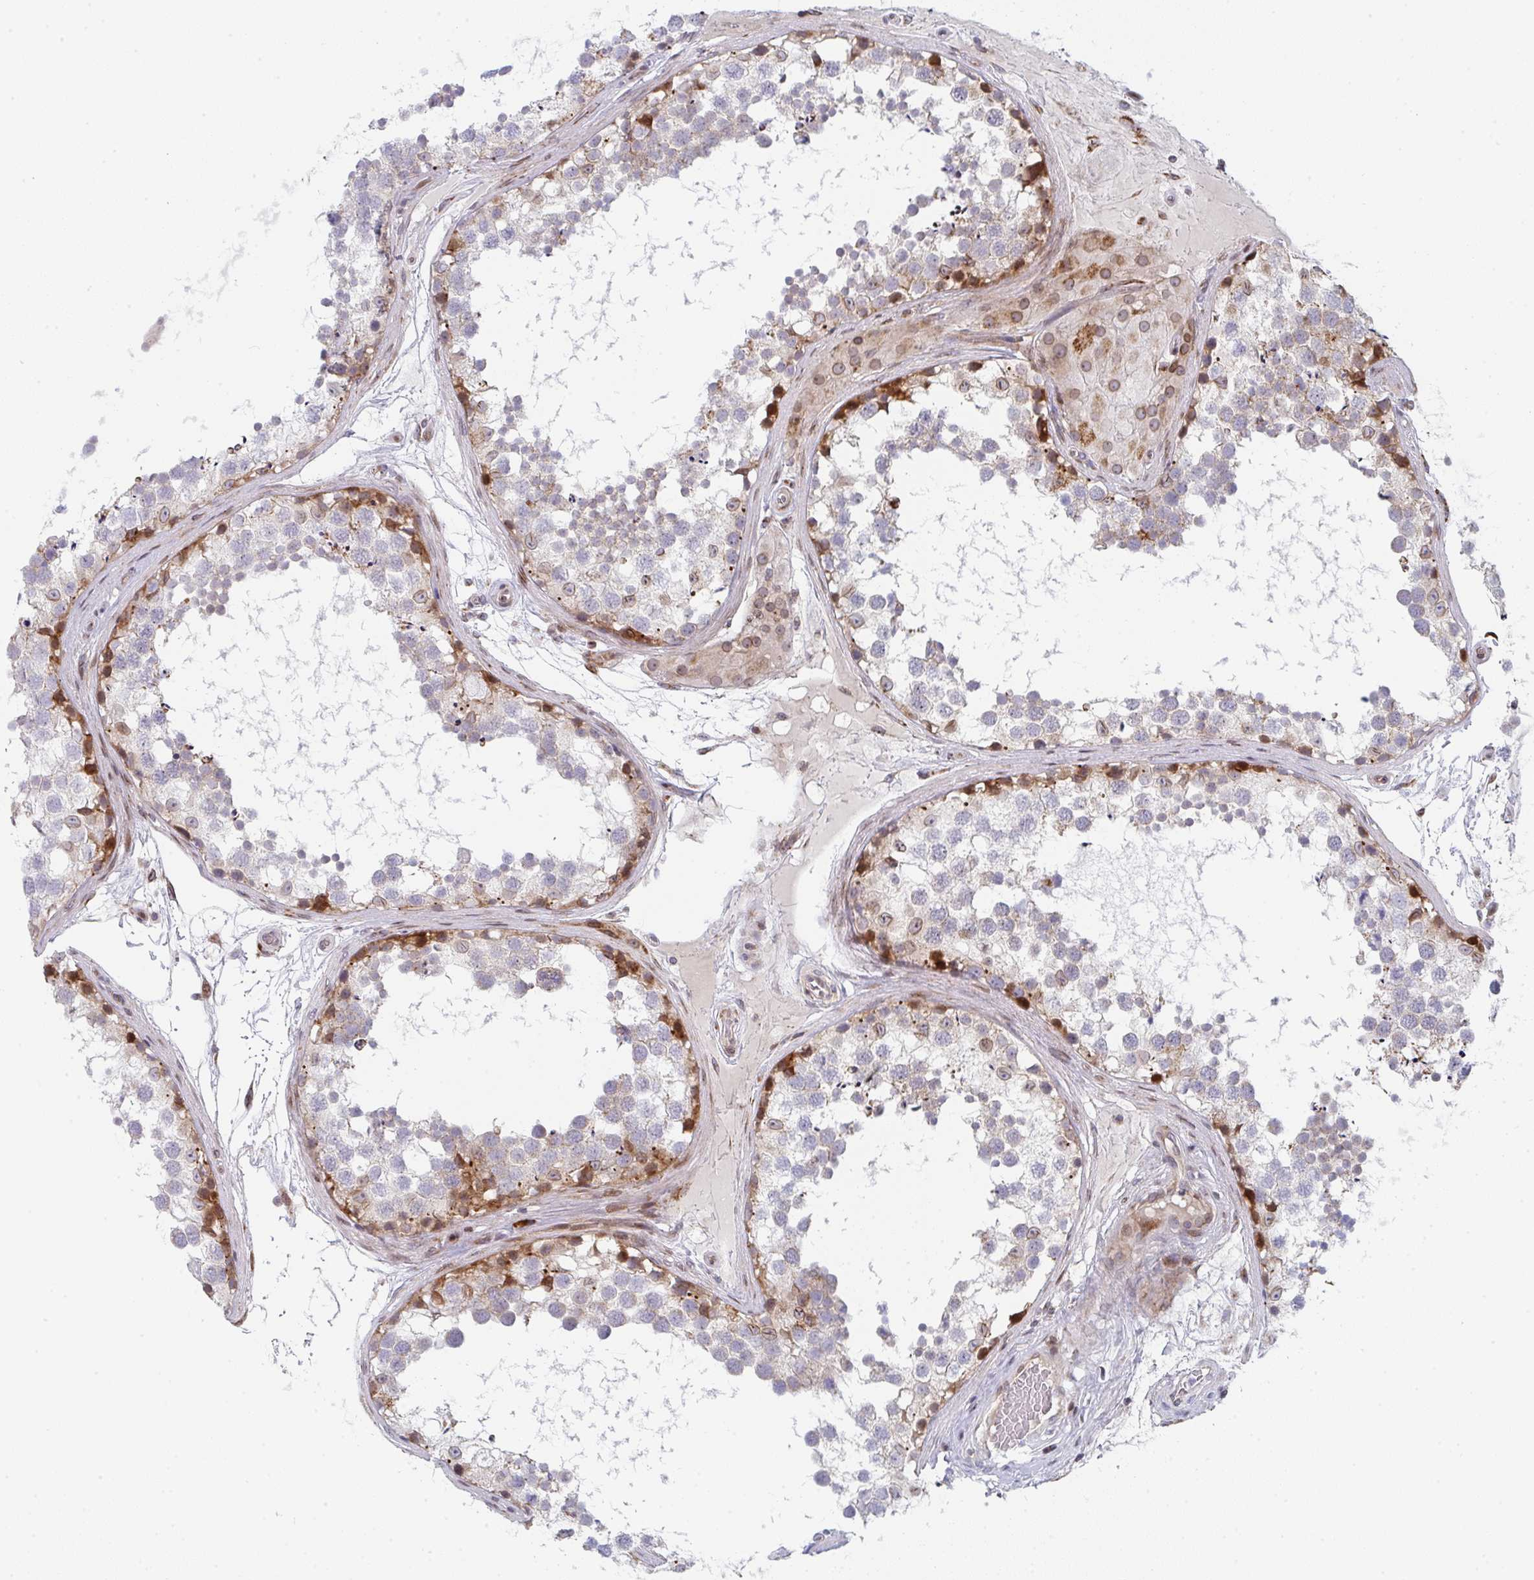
{"staining": {"intensity": "strong", "quantity": "<25%", "location": "cytoplasmic/membranous,nuclear"}, "tissue": "testis", "cell_type": "Cells in seminiferous ducts", "image_type": "normal", "snomed": [{"axis": "morphology", "description": "Normal tissue, NOS"}, {"axis": "morphology", "description": "Seminoma, NOS"}, {"axis": "topography", "description": "Testis"}], "caption": "DAB immunohistochemical staining of normal human testis displays strong cytoplasmic/membranous,nuclear protein staining in approximately <25% of cells in seminiferous ducts. The protein is stained brown, and the nuclei are stained in blue (DAB (3,3'-diaminobenzidine) IHC with brightfield microscopy, high magnification).", "gene": "PRKCH", "patient": {"sex": "male", "age": 65}}